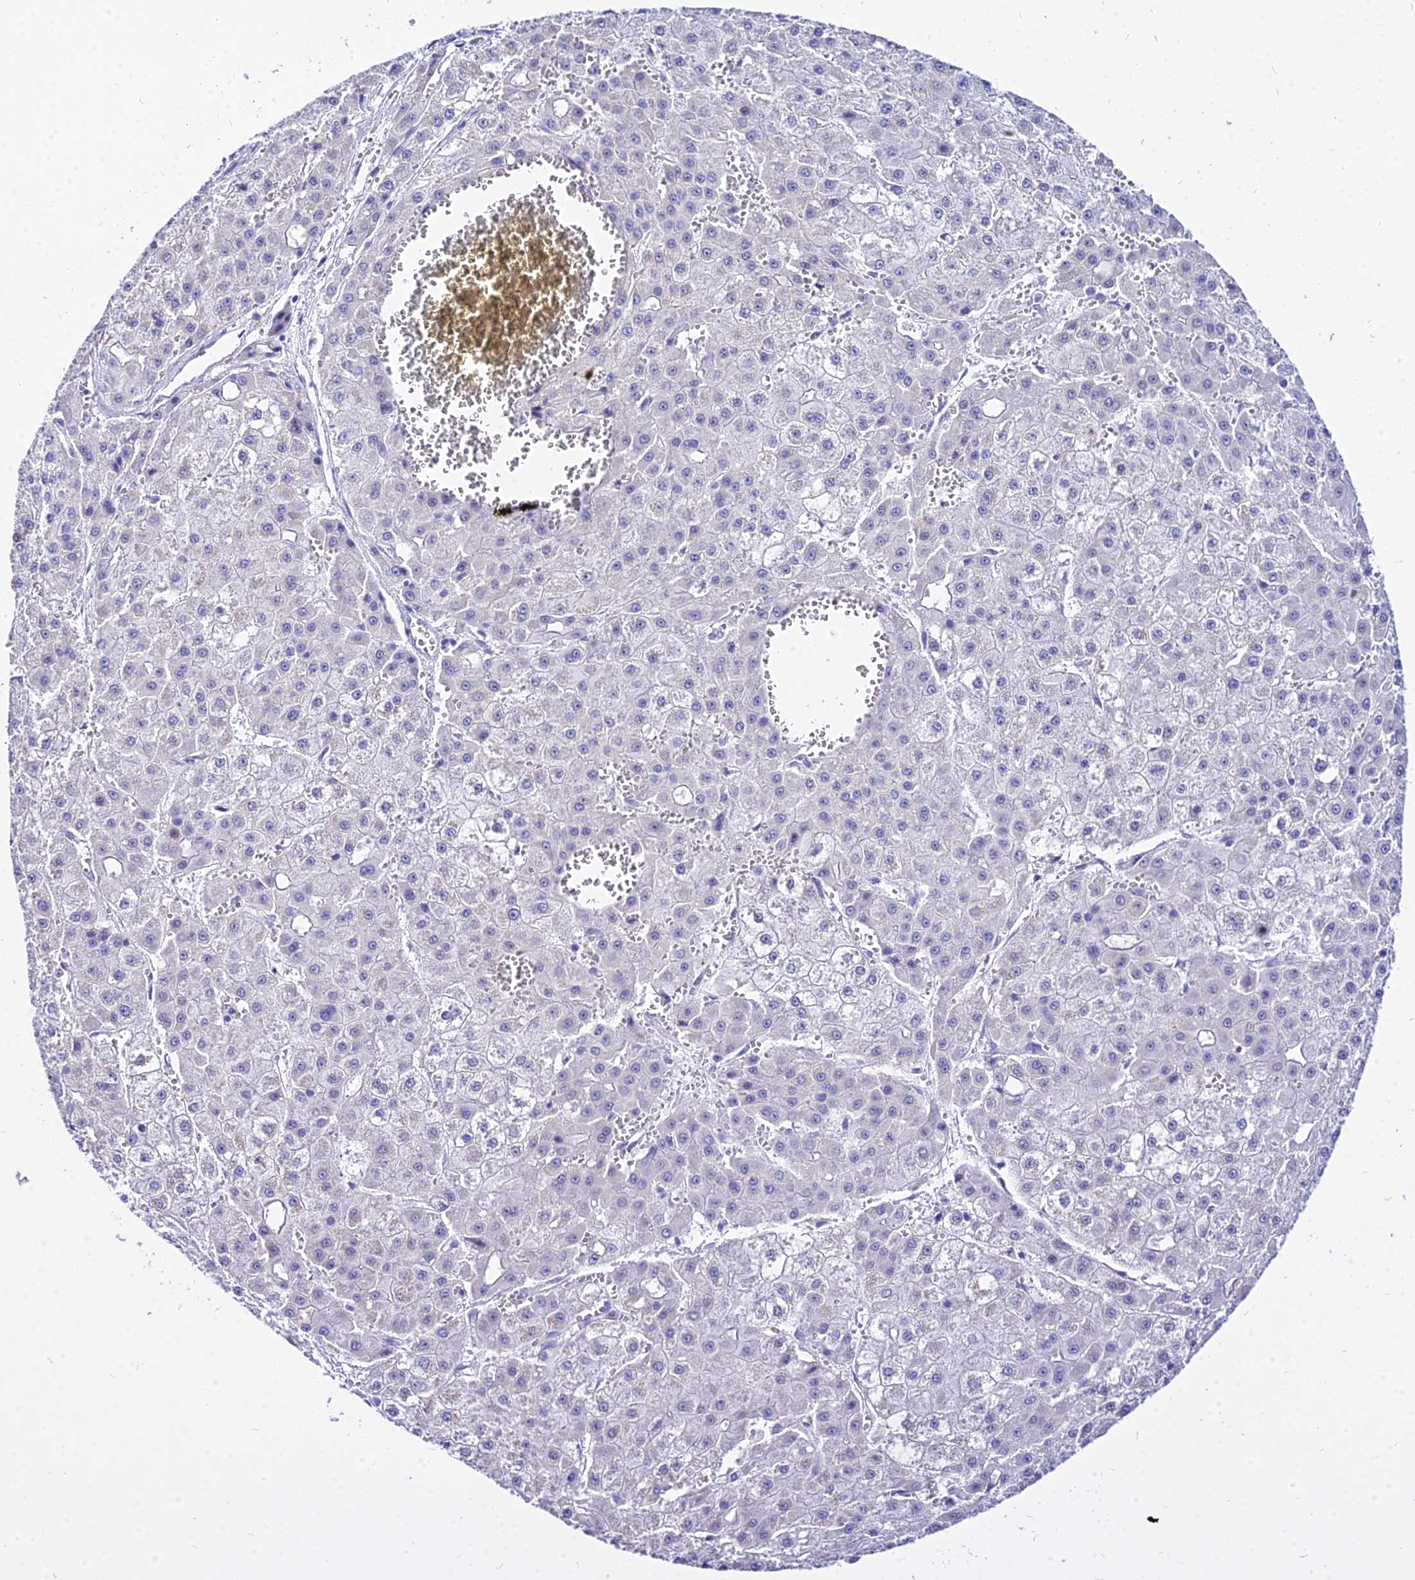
{"staining": {"intensity": "negative", "quantity": "none", "location": "none"}, "tissue": "liver cancer", "cell_type": "Tumor cells", "image_type": "cancer", "snomed": [{"axis": "morphology", "description": "Carcinoma, Hepatocellular, NOS"}, {"axis": "topography", "description": "Liver"}], "caption": "Micrograph shows no significant protein expression in tumor cells of liver cancer.", "gene": "CARD18", "patient": {"sex": "male", "age": 47}}